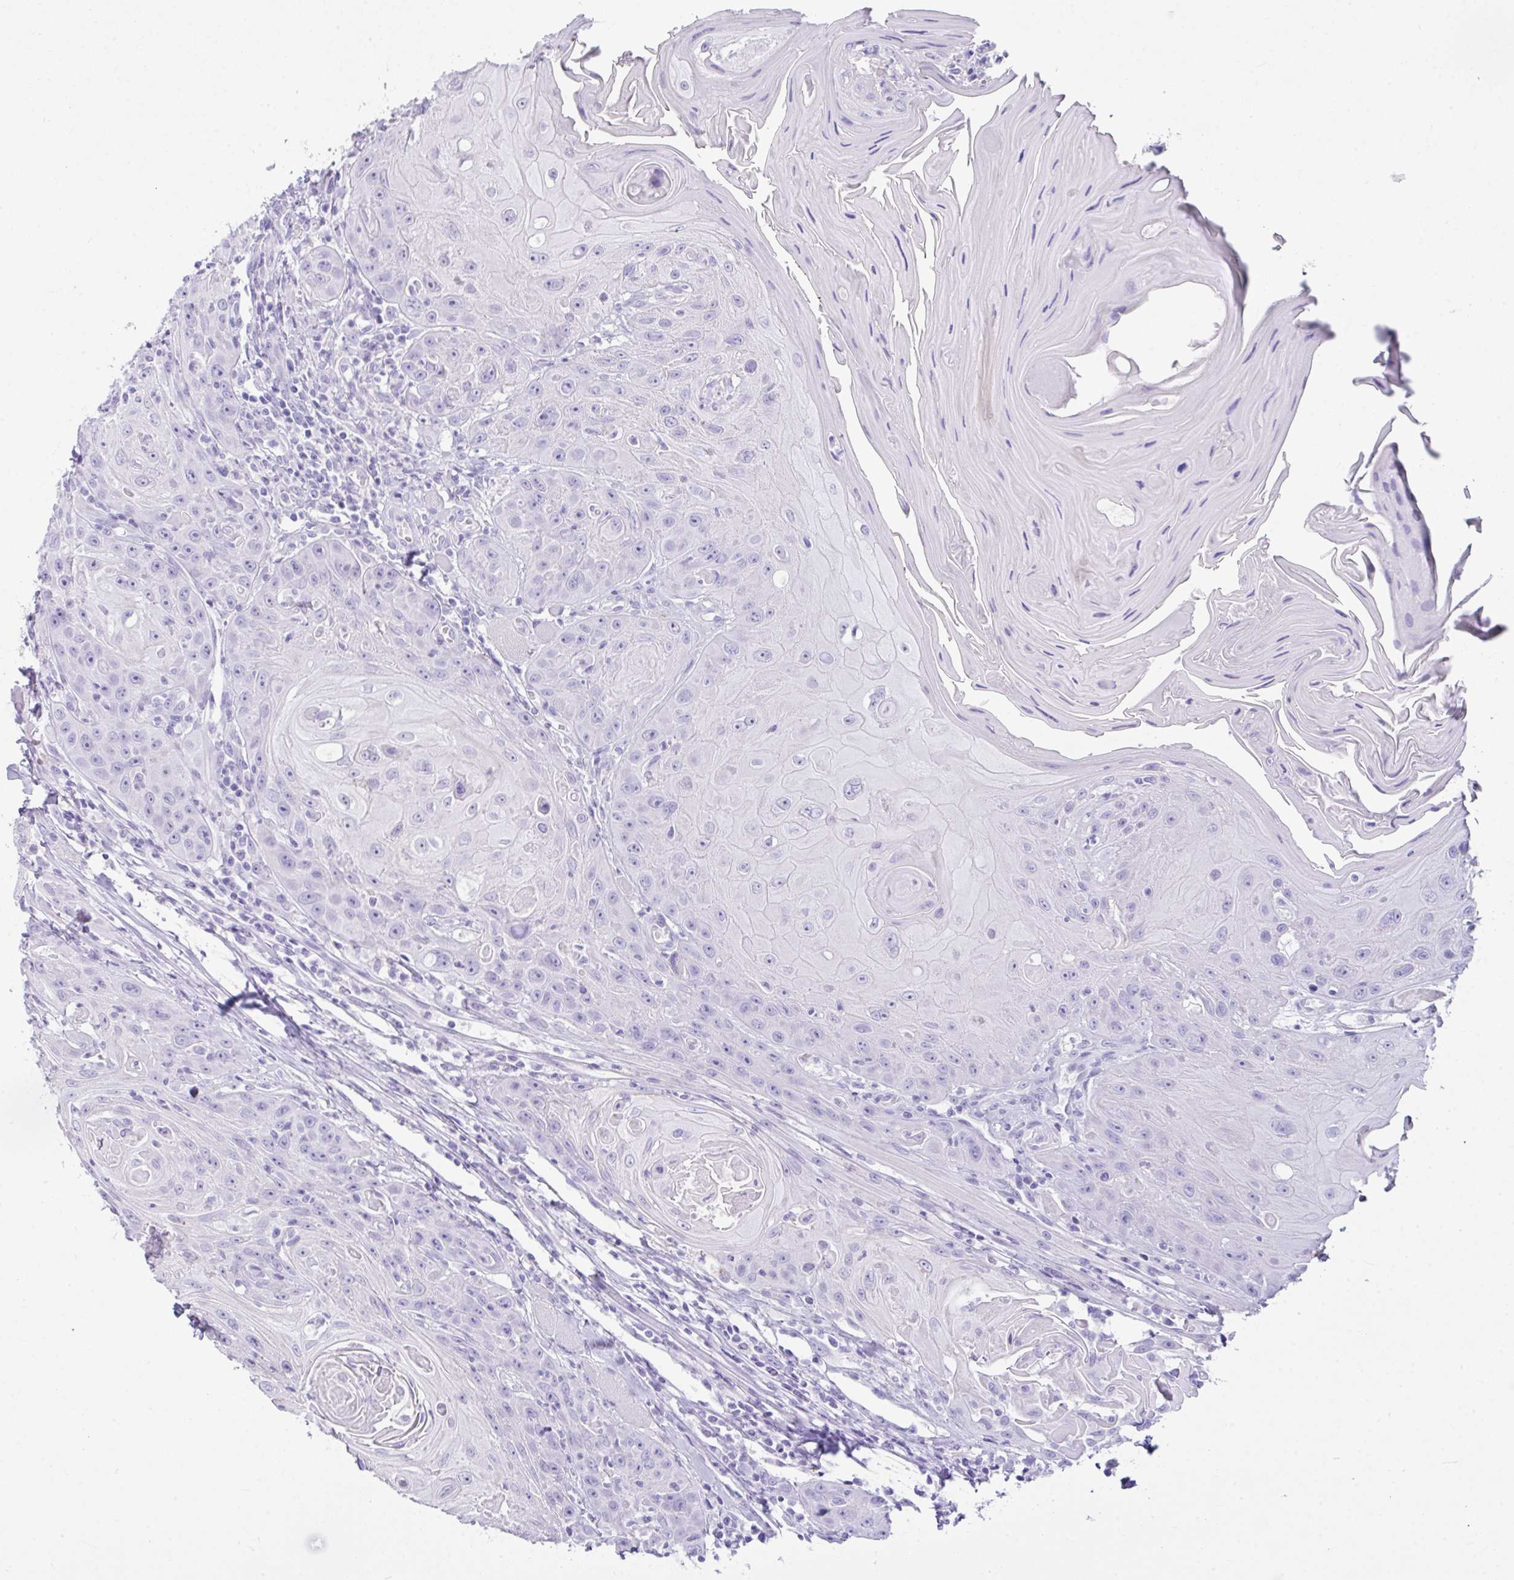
{"staining": {"intensity": "negative", "quantity": "none", "location": "none"}, "tissue": "head and neck cancer", "cell_type": "Tumor cells", "image_type": "cancer", "snomed": [{"axis": "morphology", "description": "Squamous cell carcinoma, NOS"}, {"axis": "topography", "description": "Head-Neck"}], "caption": "Head and neck cancer was stained to show a protein in brown. There is no significant staining in tumor cells.", "gene": "LGALS4", "patient": {"sex": "female", "age": 59}}